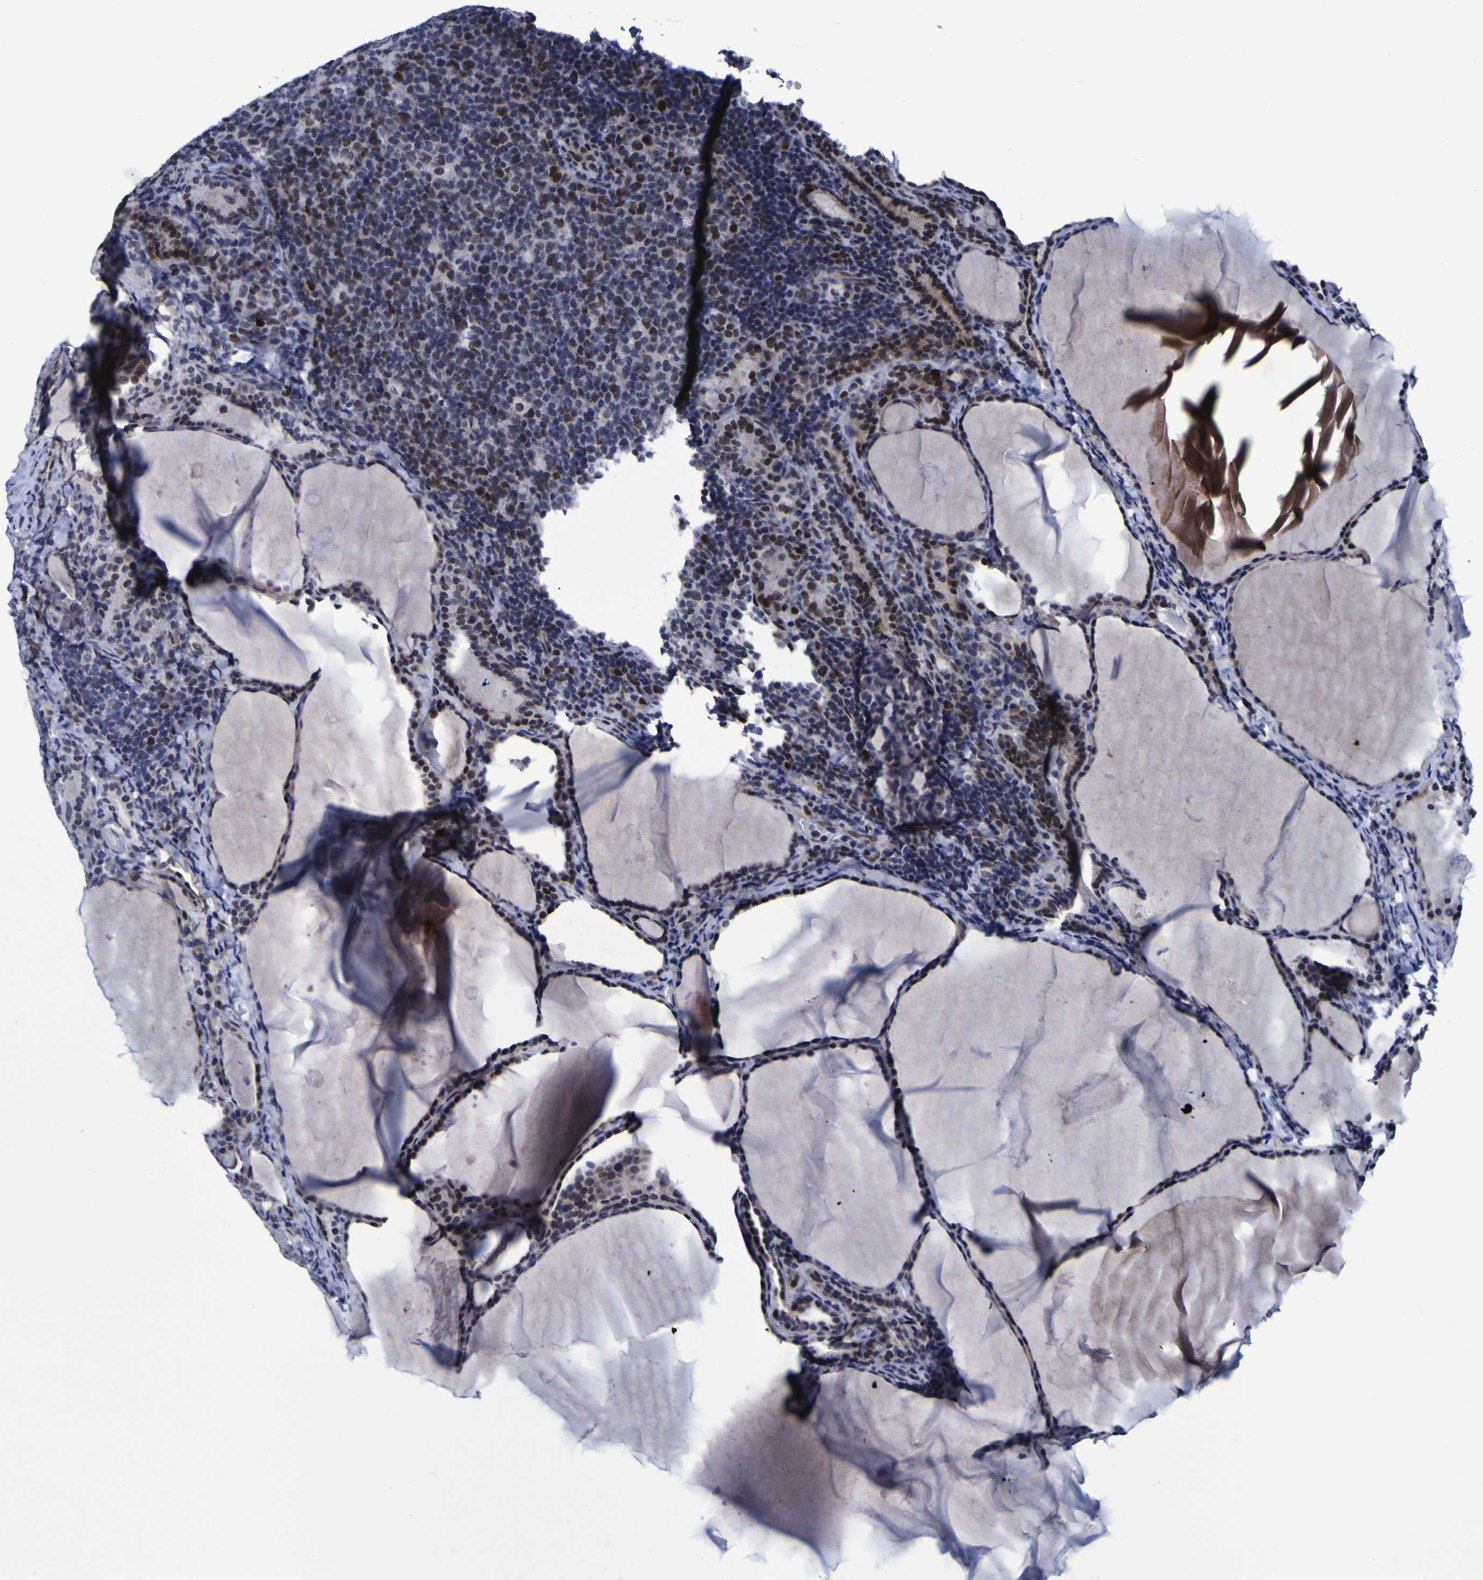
{"staining": {"intensity": "moderate", "quantity": ">75%", "location": "nuclear"}, "tissue": "thyroid cancer", "cell_type": "Tumor cells", "image_type": "cancer", "snomed": [{"axis": "morphology", "description": "Papillary adenocarcinoma, NOS"}, {"axis": "topography", "description": "Thyroid gland"}], "caption": "Immunohistochemical staining of human thyroid papillary adenocarcinoma exhibits medium levels of moderate nuclear protein positivity in about >75% of tumor cells.", "gene": "MBD3", "patient": {"sex": "female", "age": 42}}